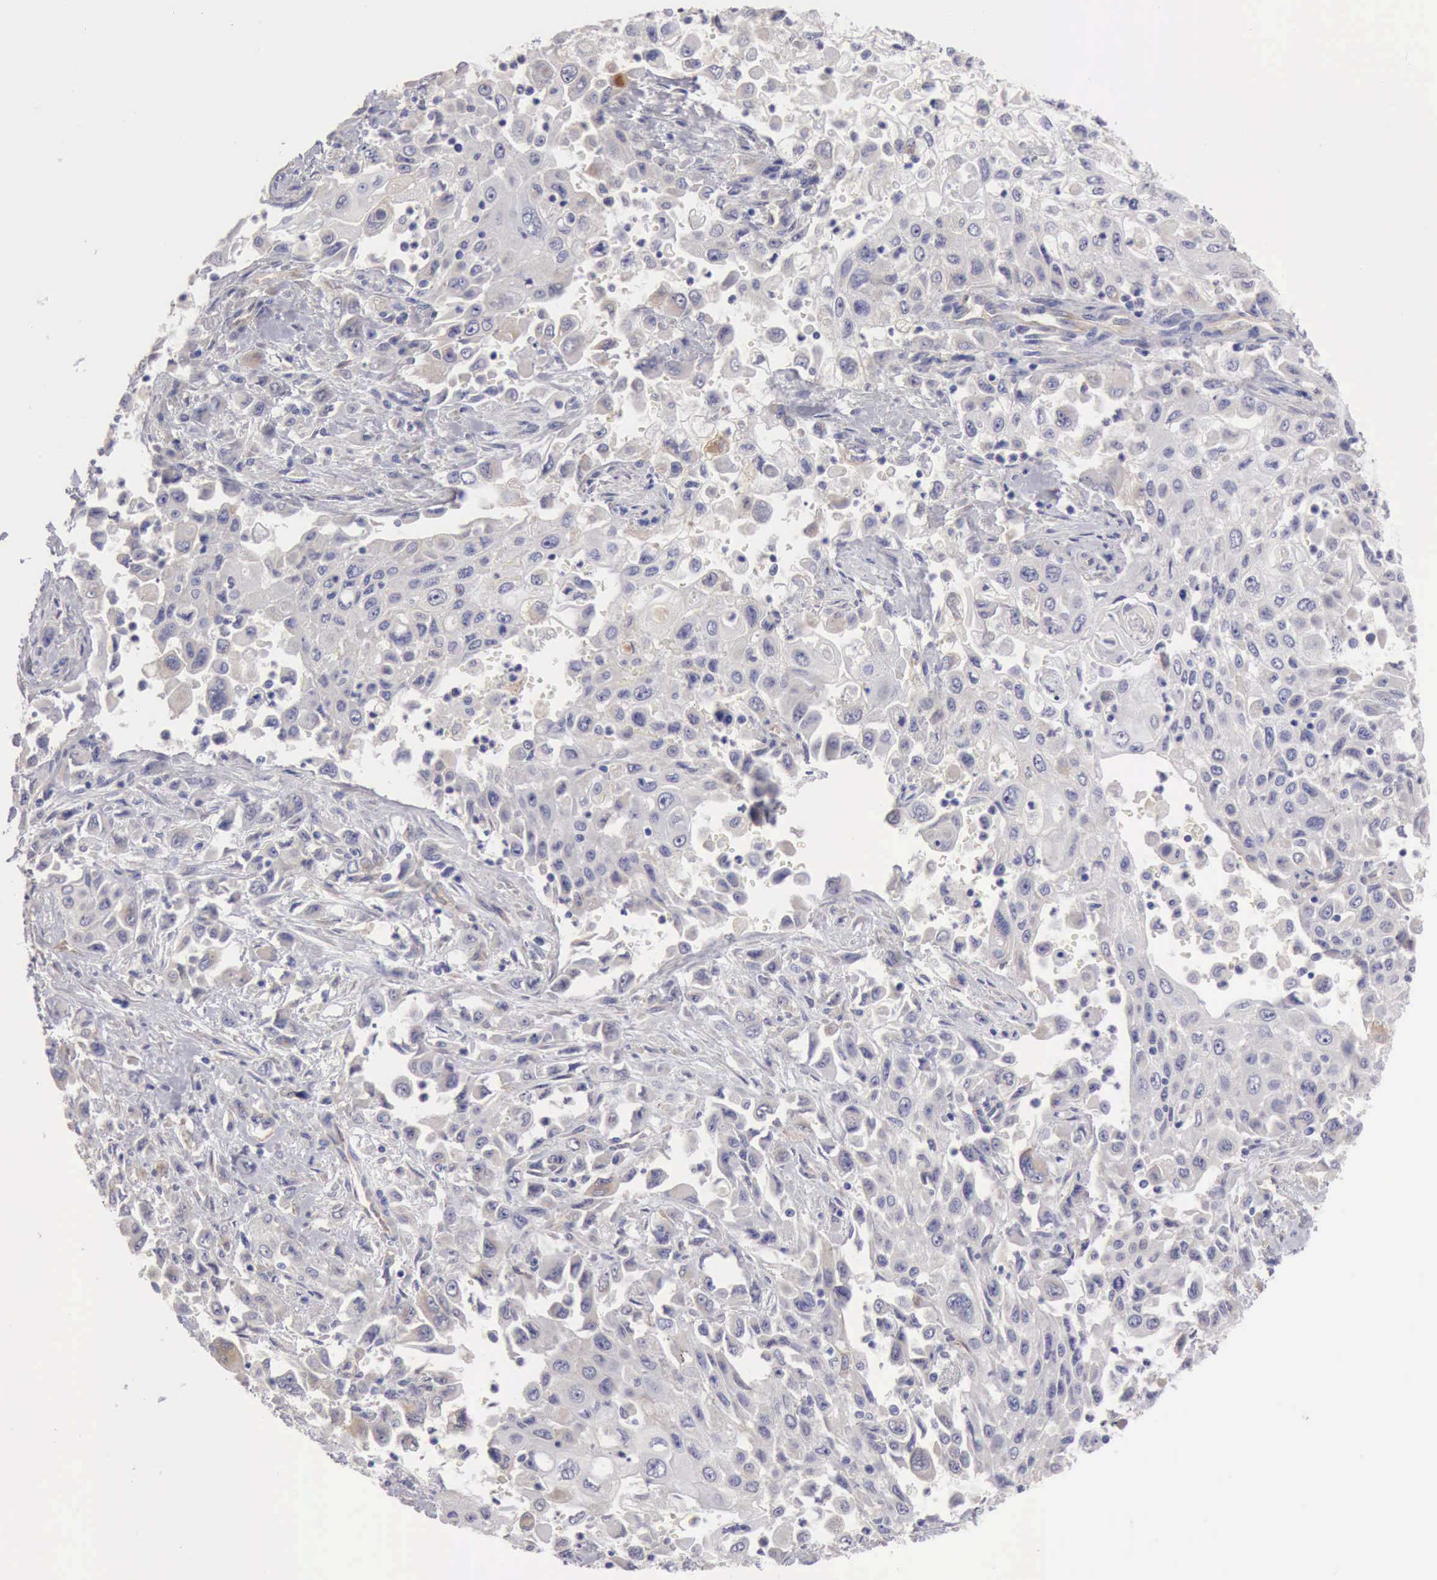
{"staining": {"intensity": "negative", "quantity": "none", "location": "none"}, "tissue": "pancreatic cancer", "cell_type": "Tumor cells", "image_type": "cancer", "snomed": [{"axis": "morphology", "description": "Adenocarcinoma, NOS"}, {"axis": "topography", "description": "Pancreas"}], "caption": "Immunohistochemistry (IHC) of human pancreatic cancer reveals no positivity in tumor cells.", "gene": "APP", "patient": {"sex": "male", "age": 70}}